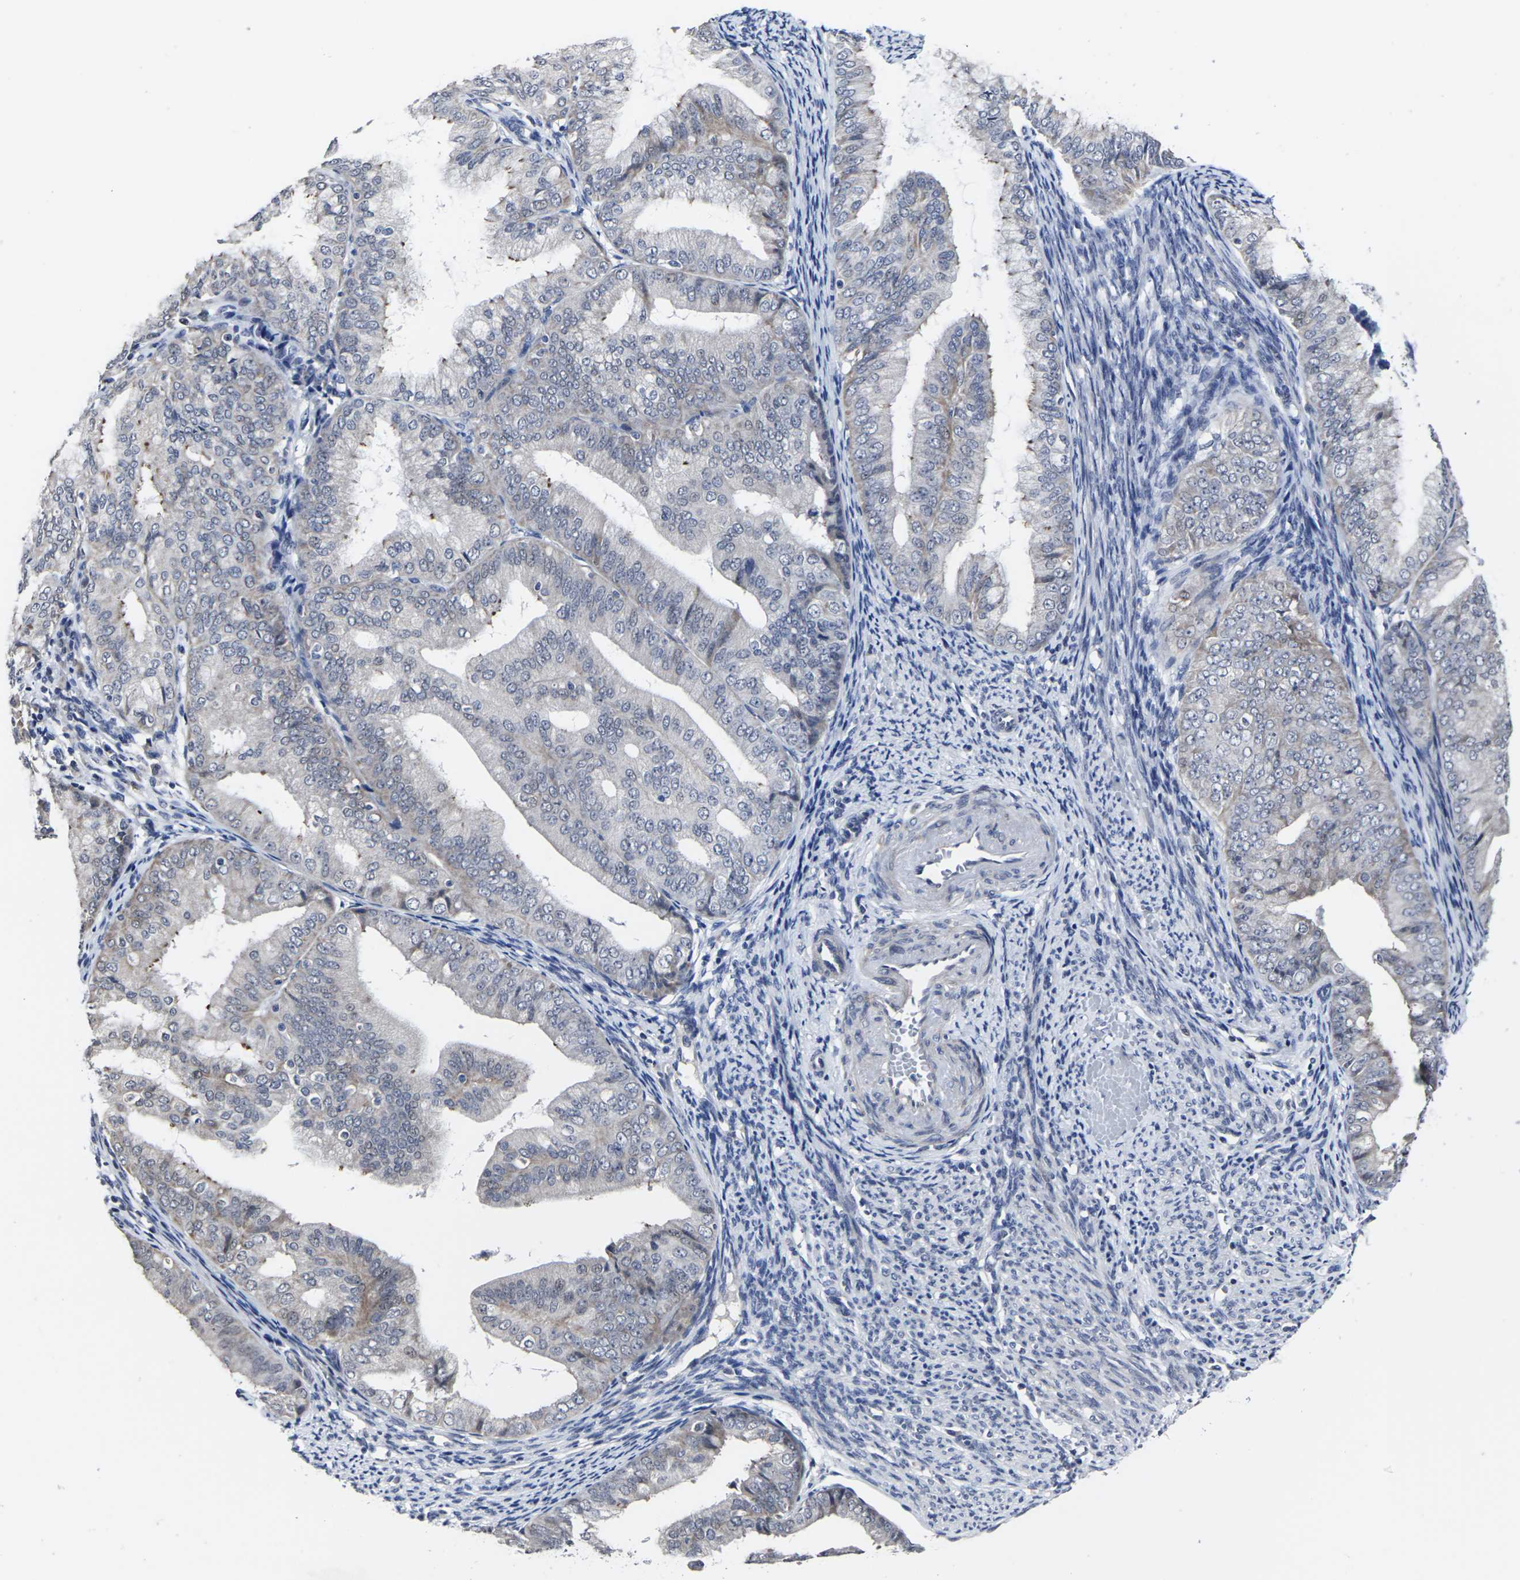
{"staining": {"intensity": "negative", "quantity": "none", "location": "none"}, "tissue": "endometrial cancer", "cell_type": "Tumor cells", "image_type": "cancer", "snomed": [{"axis": "morphology", "description": "Adenocarcinoma, NOS"}, {"axis": "topography", "description": "Endometrium"}], "caption": "This image is of endometrial cancer (adenocarcinoma) stained with IHC to label a protein in brown with the nuclei are counter-stained blue. There is no expression in tumor cells.", "gene": "MSANTD4", "patient": {"sex": "female", "age": 63}}